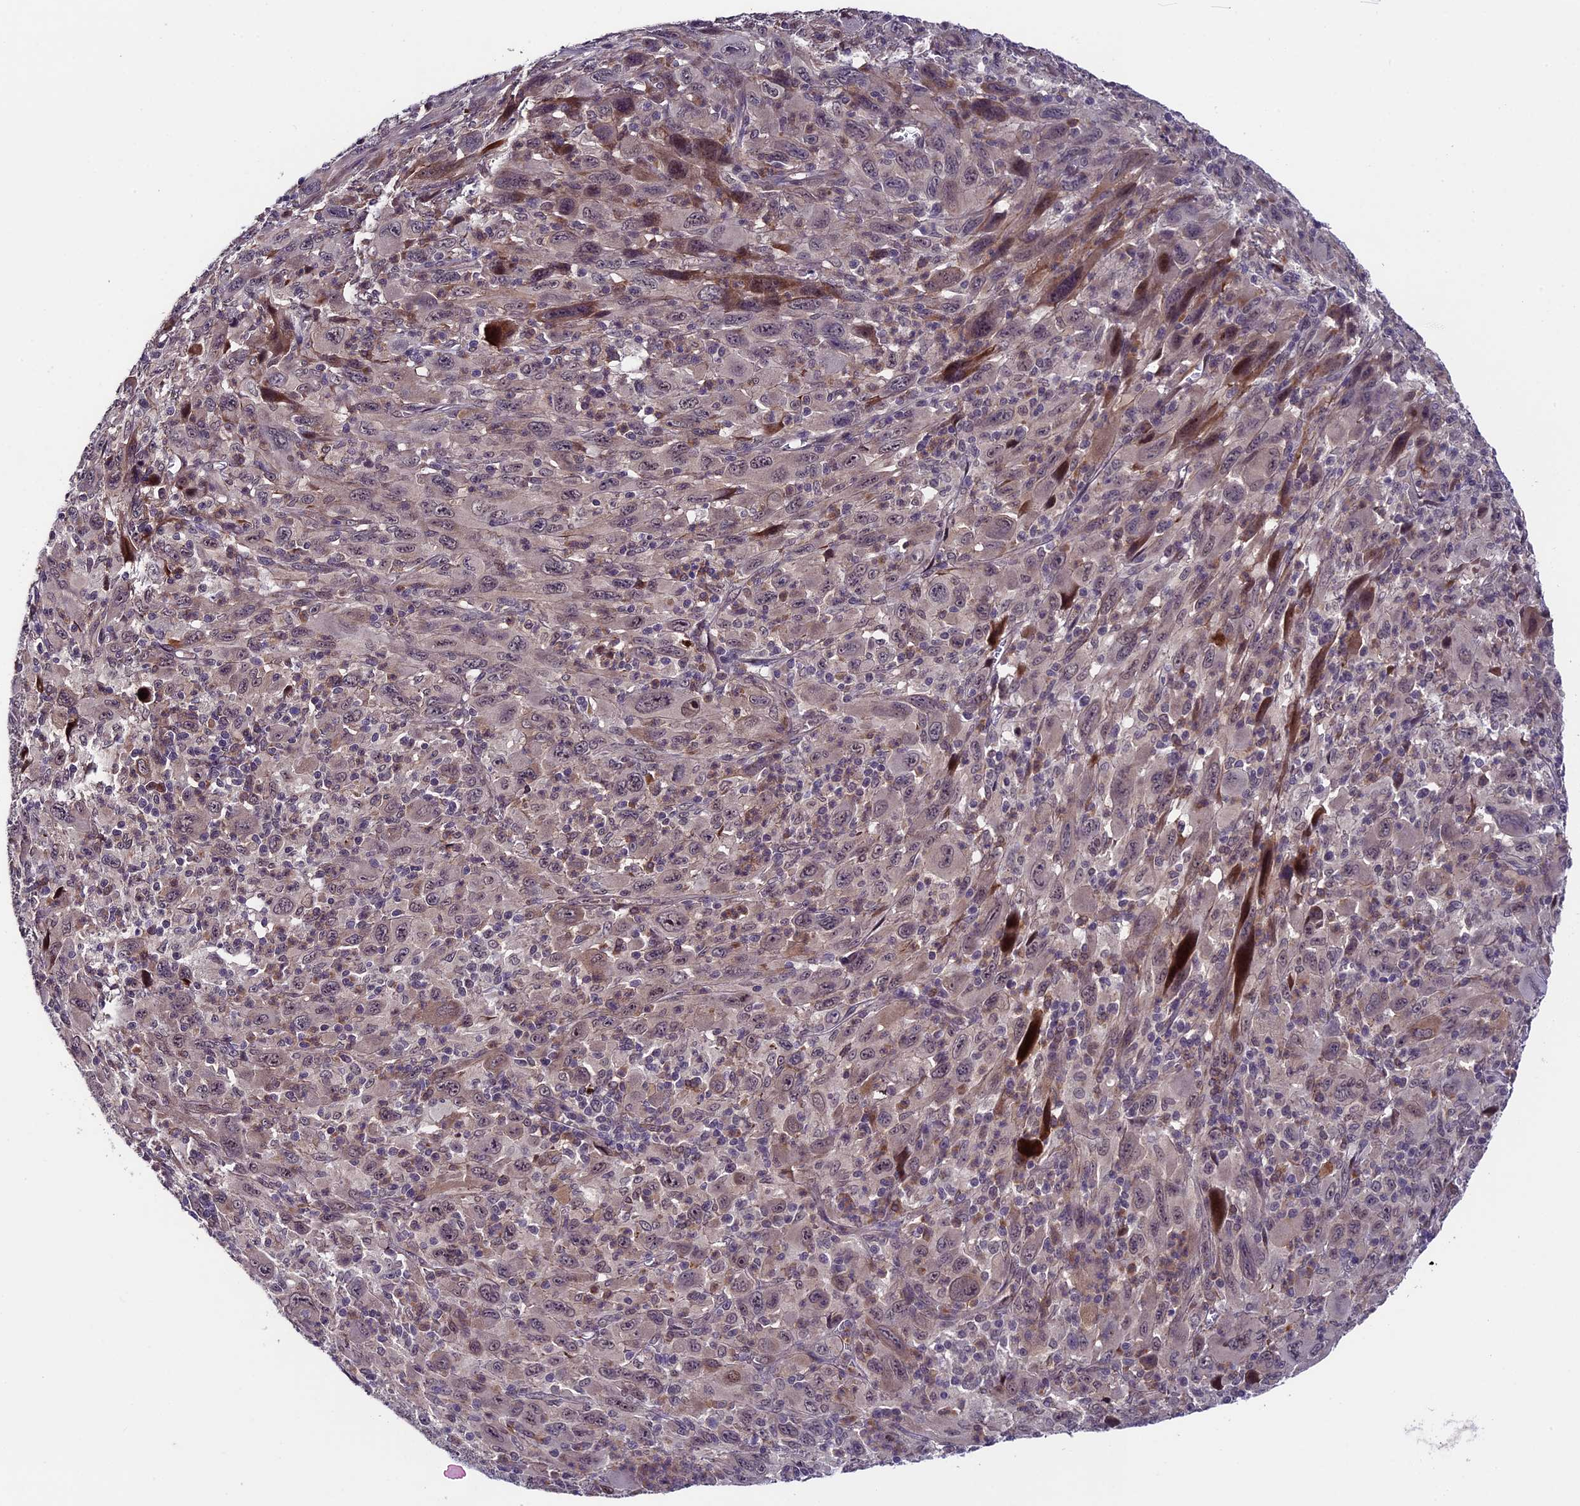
{"staining": {"intensity": "negative", "quantity": "none", "location": "none"}, "tissue": "melanoma", "cell_type": "Tumor cells", "image_type": "cancer", "snomed": [{"axis": "morphology", "description": "Malignant melanoma, Metastatic site"}, {"axis": "topography", "description": "Skin"}], "caption": "Tumor cells show no significant expression in malignant melanoma (metastatic site).", "gene": "SIPA1L3", "patient": {"sex": "female", "age": 56}}